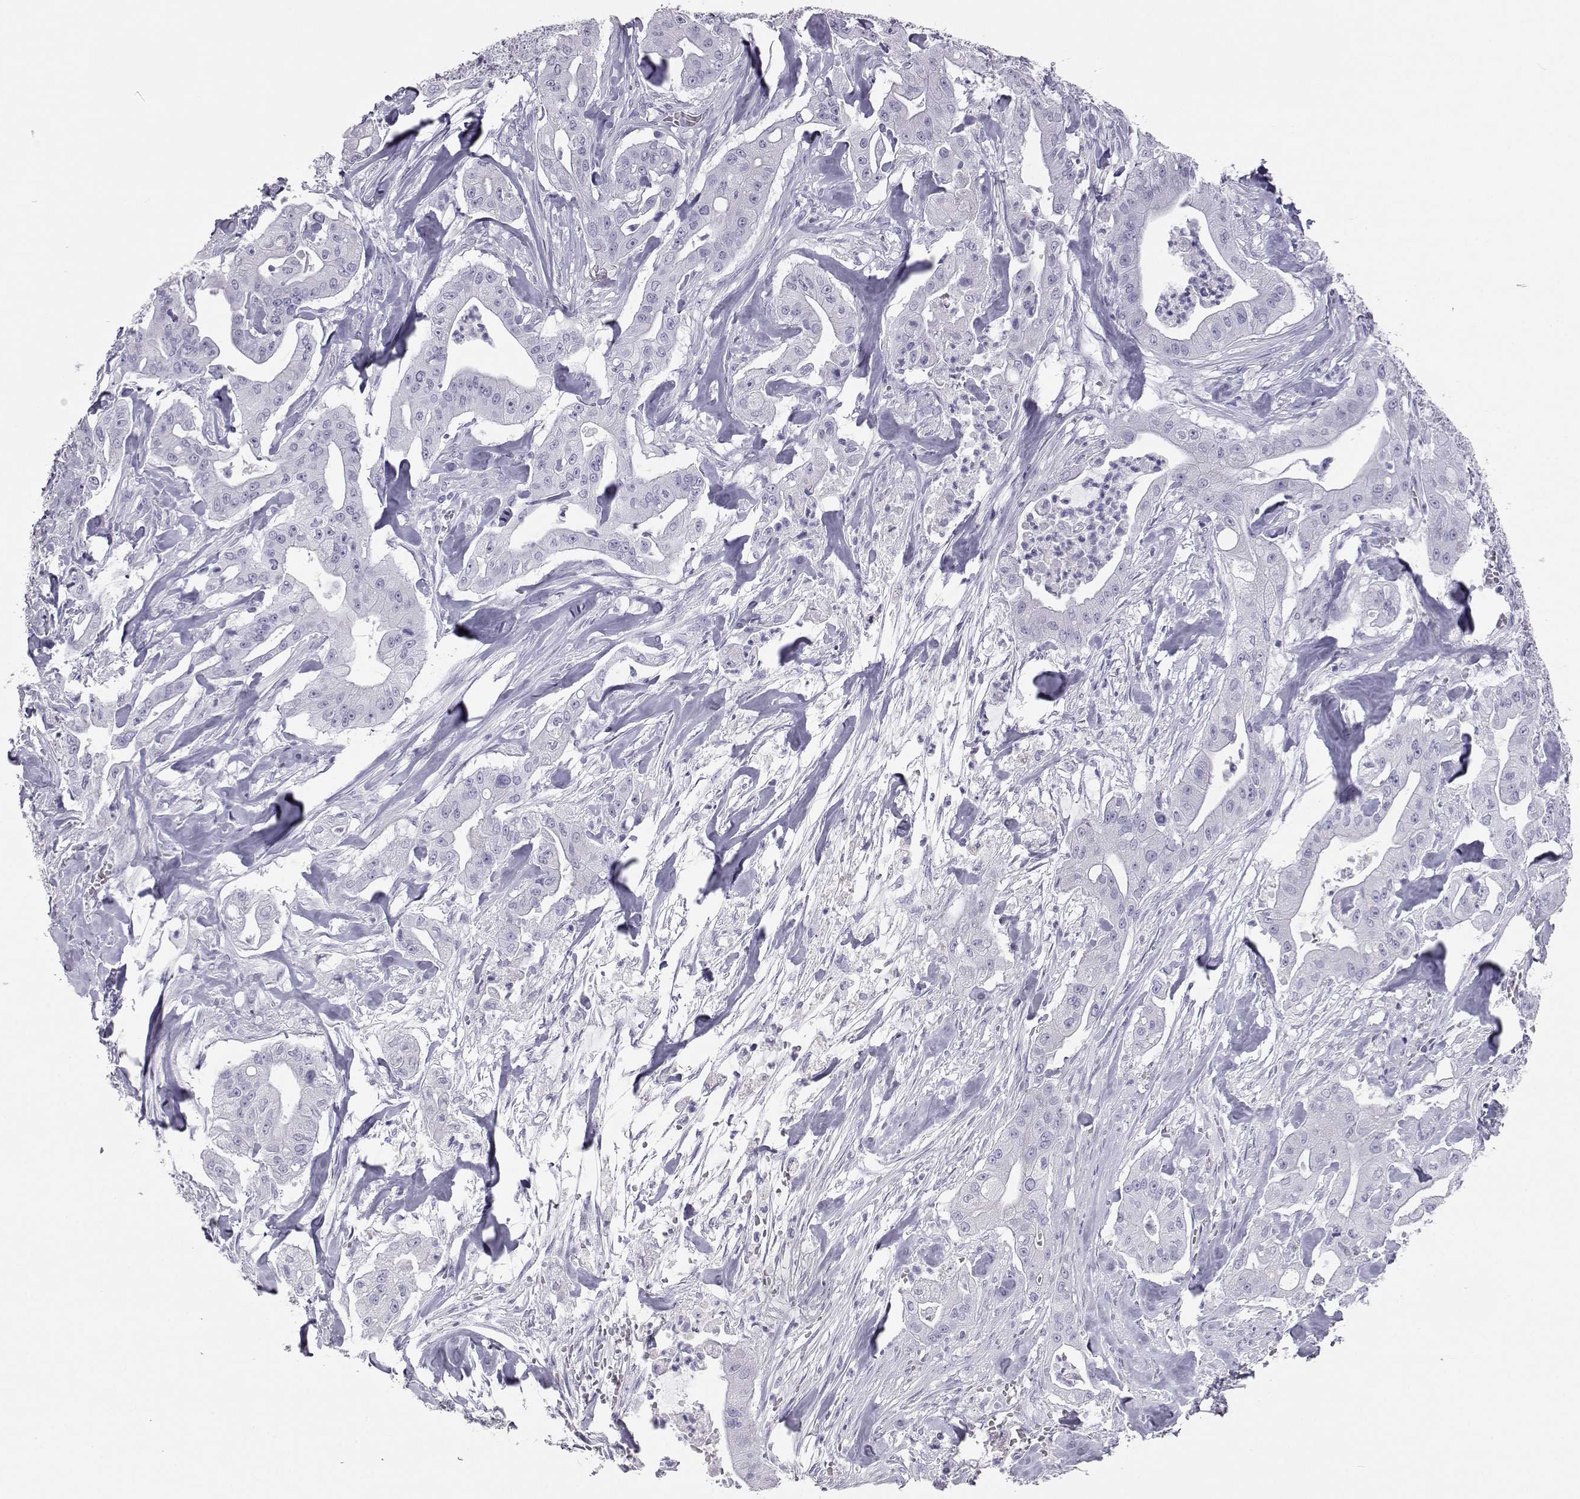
{"staining": {"intensity": "negative", "quantity": "none", "location": "none"}, "tissue": "pancreatic cancer", "cell_type": "Tumor cells", "image_type": "cancer", "snomed": [{"axis": "morphology", "description": "Normal tissue, NOS"}, {"axis": "morphology", "description": "Inflammation, NOS"}, {"axis": "morphology", "description": "Adenocarcinoma, NOS"}, {"axis": "topography", "description": "Pancreas"}], "caption": "A histopathology image of human pancreatic cancer (adenocarcinoma) is negative for staining in tumor cells. (IHC, brightfield microscopy, high magnification).", "gene": "ITLN2", "patient": {"sex": "male", "age": 57}}